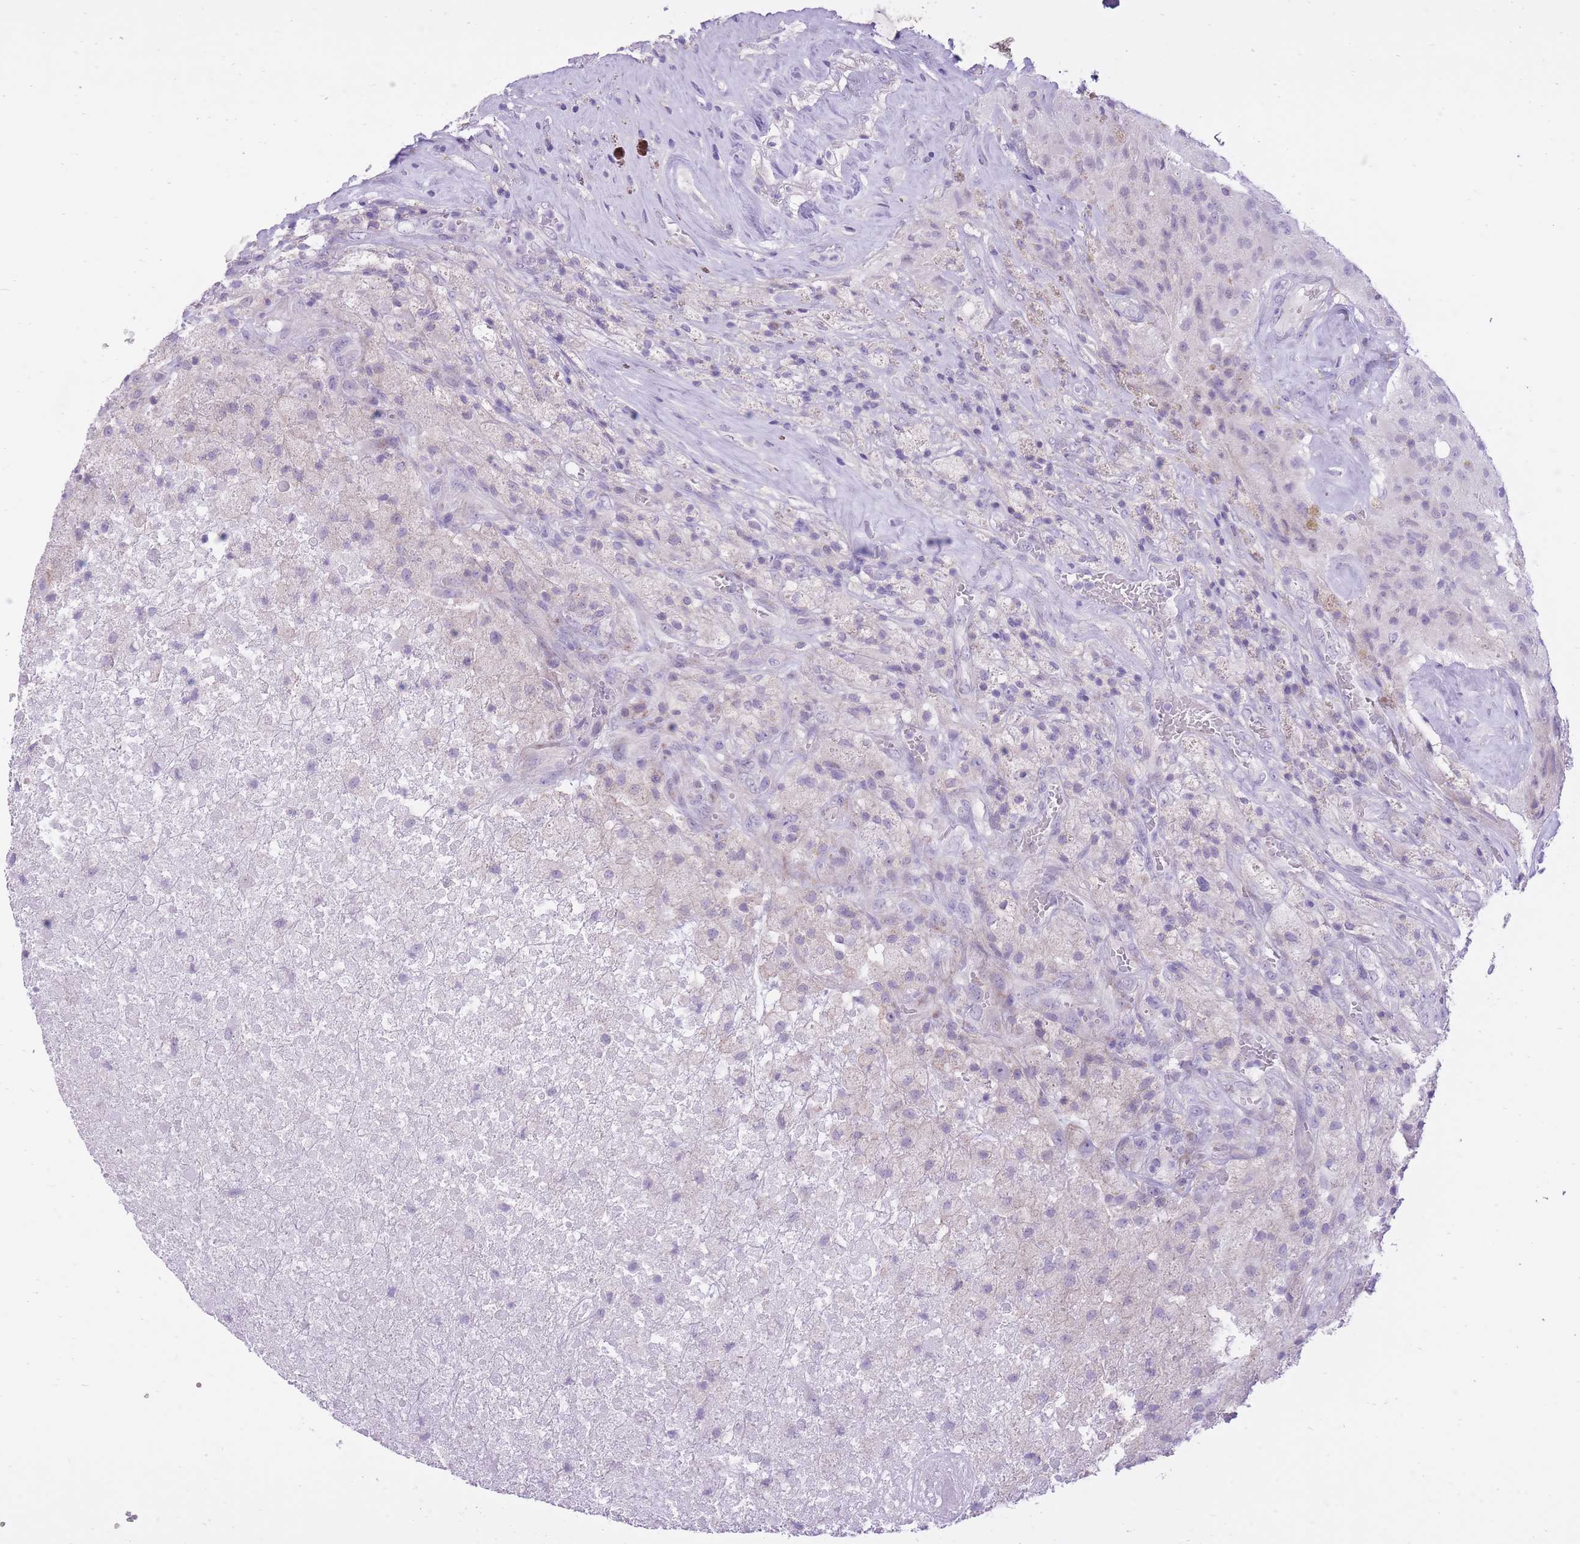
{"staining": {"intensity": "negative", "quantity": "none", "location": "none"}, "tissue": "glioma", "cell_type": "Tumor cells", "image_type": "cancer", "snomed": [{"axis": "morphology", "description": "Glioma, malignant, High grade"}, {"axis": "topography", "description": "Brain"}], "caption": "Immunohistochemical staining of human high-grade glioma (malignant) displays no significant expression in tumor cells.", "gene": "DENND2D", "patient": {"sex": "male", "age": 69}}